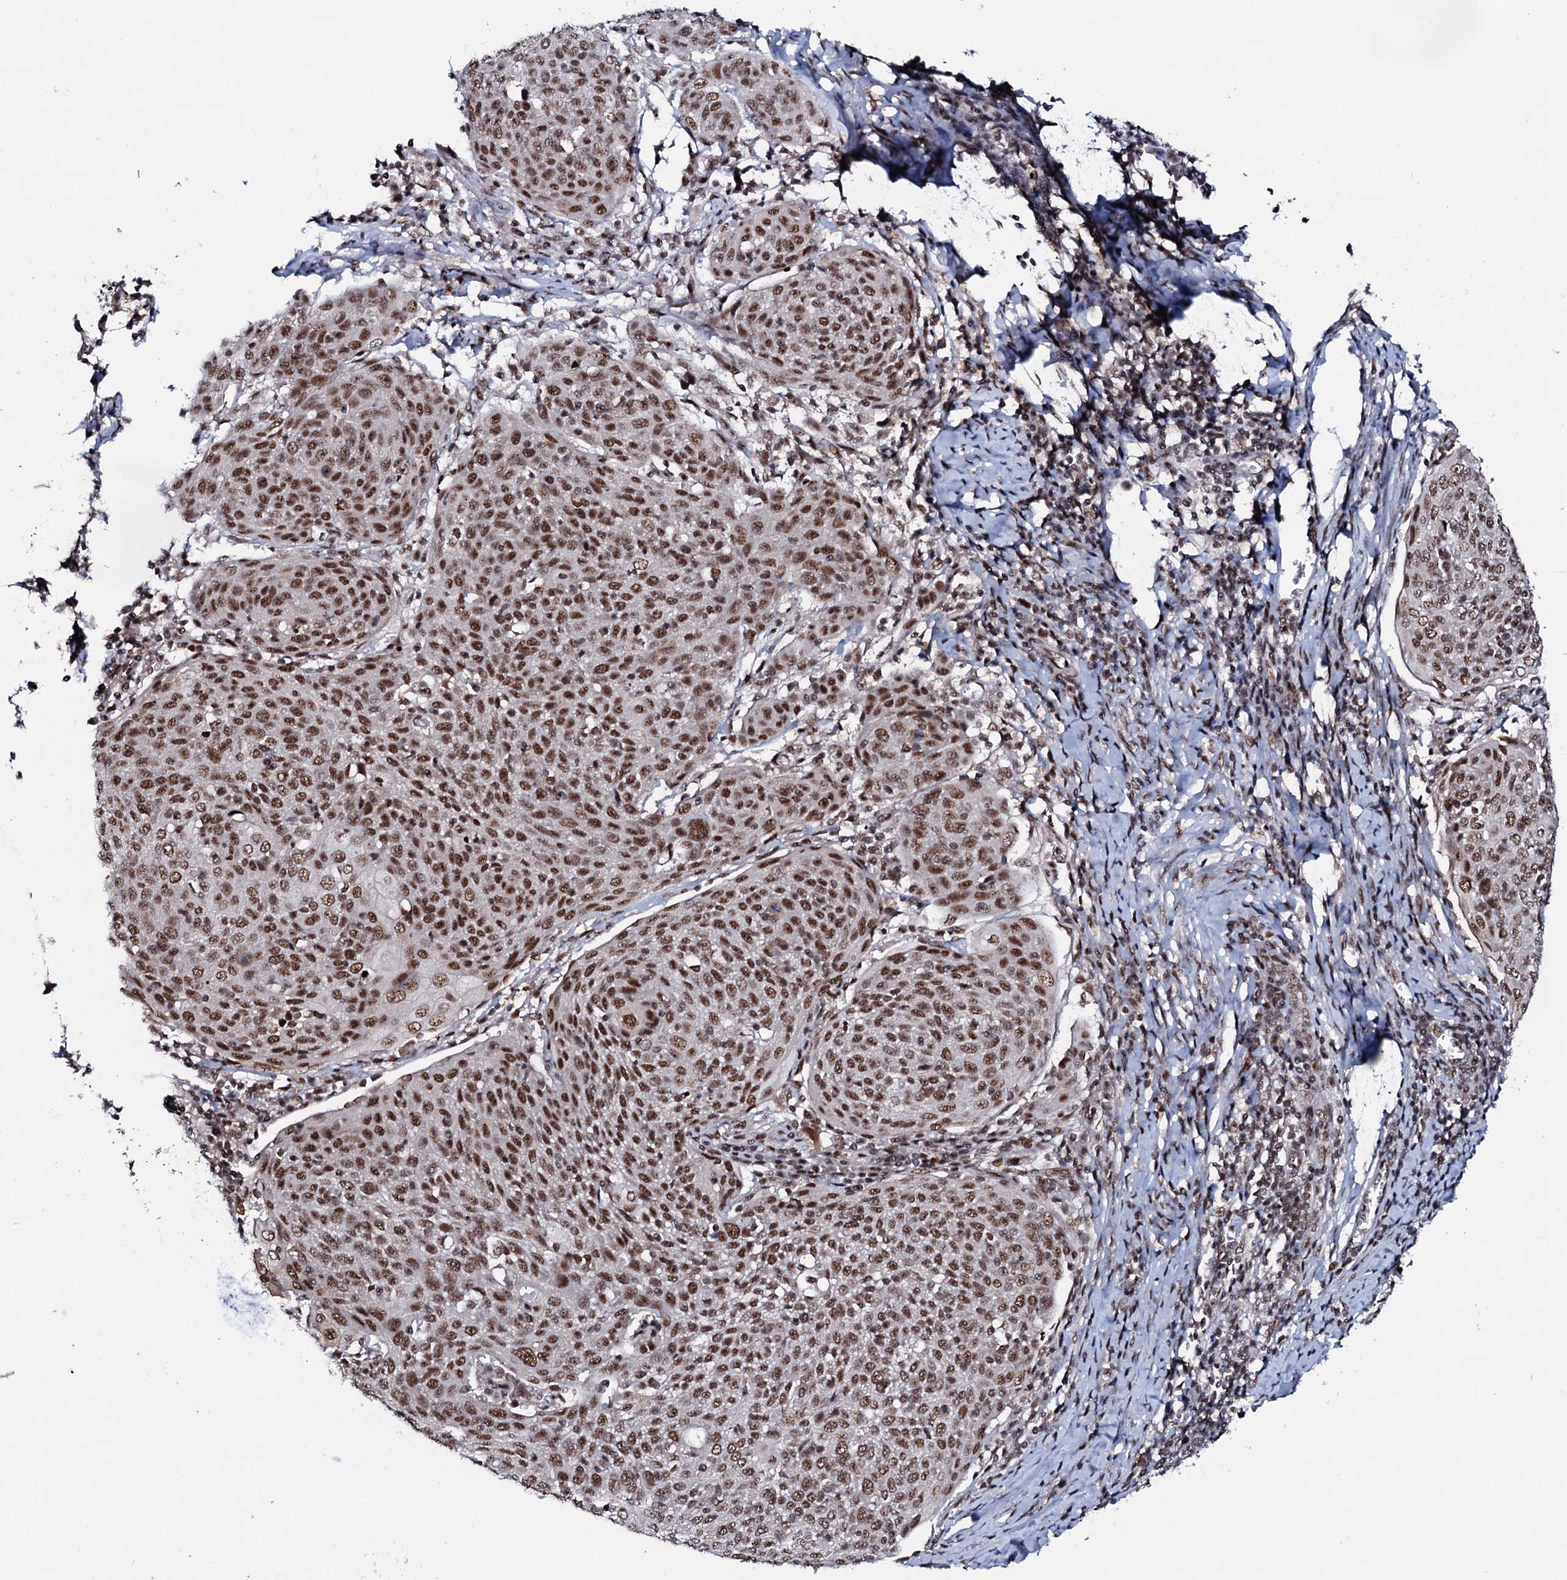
{"staining": {"intensity": "moderate", "quantity": ">75%", "location": "nuclear"}, "tissue": "cervical cancer", "cell_type": "Tumor cells", "image_type": "cancer", "snomed": [{"axis": "morphology", "description": "Squamous cell carcinoma, NOS"}, {"axis": "topography", "description": "Cervix"}], "caption": "The micrograph shows staining of cervical squamous cell carcinoma, revealing moderate nuclear protein expression (brown color) within tumor cells.", "gene": "PRPF18", "patient": {"sex": "female", "age": 67}}